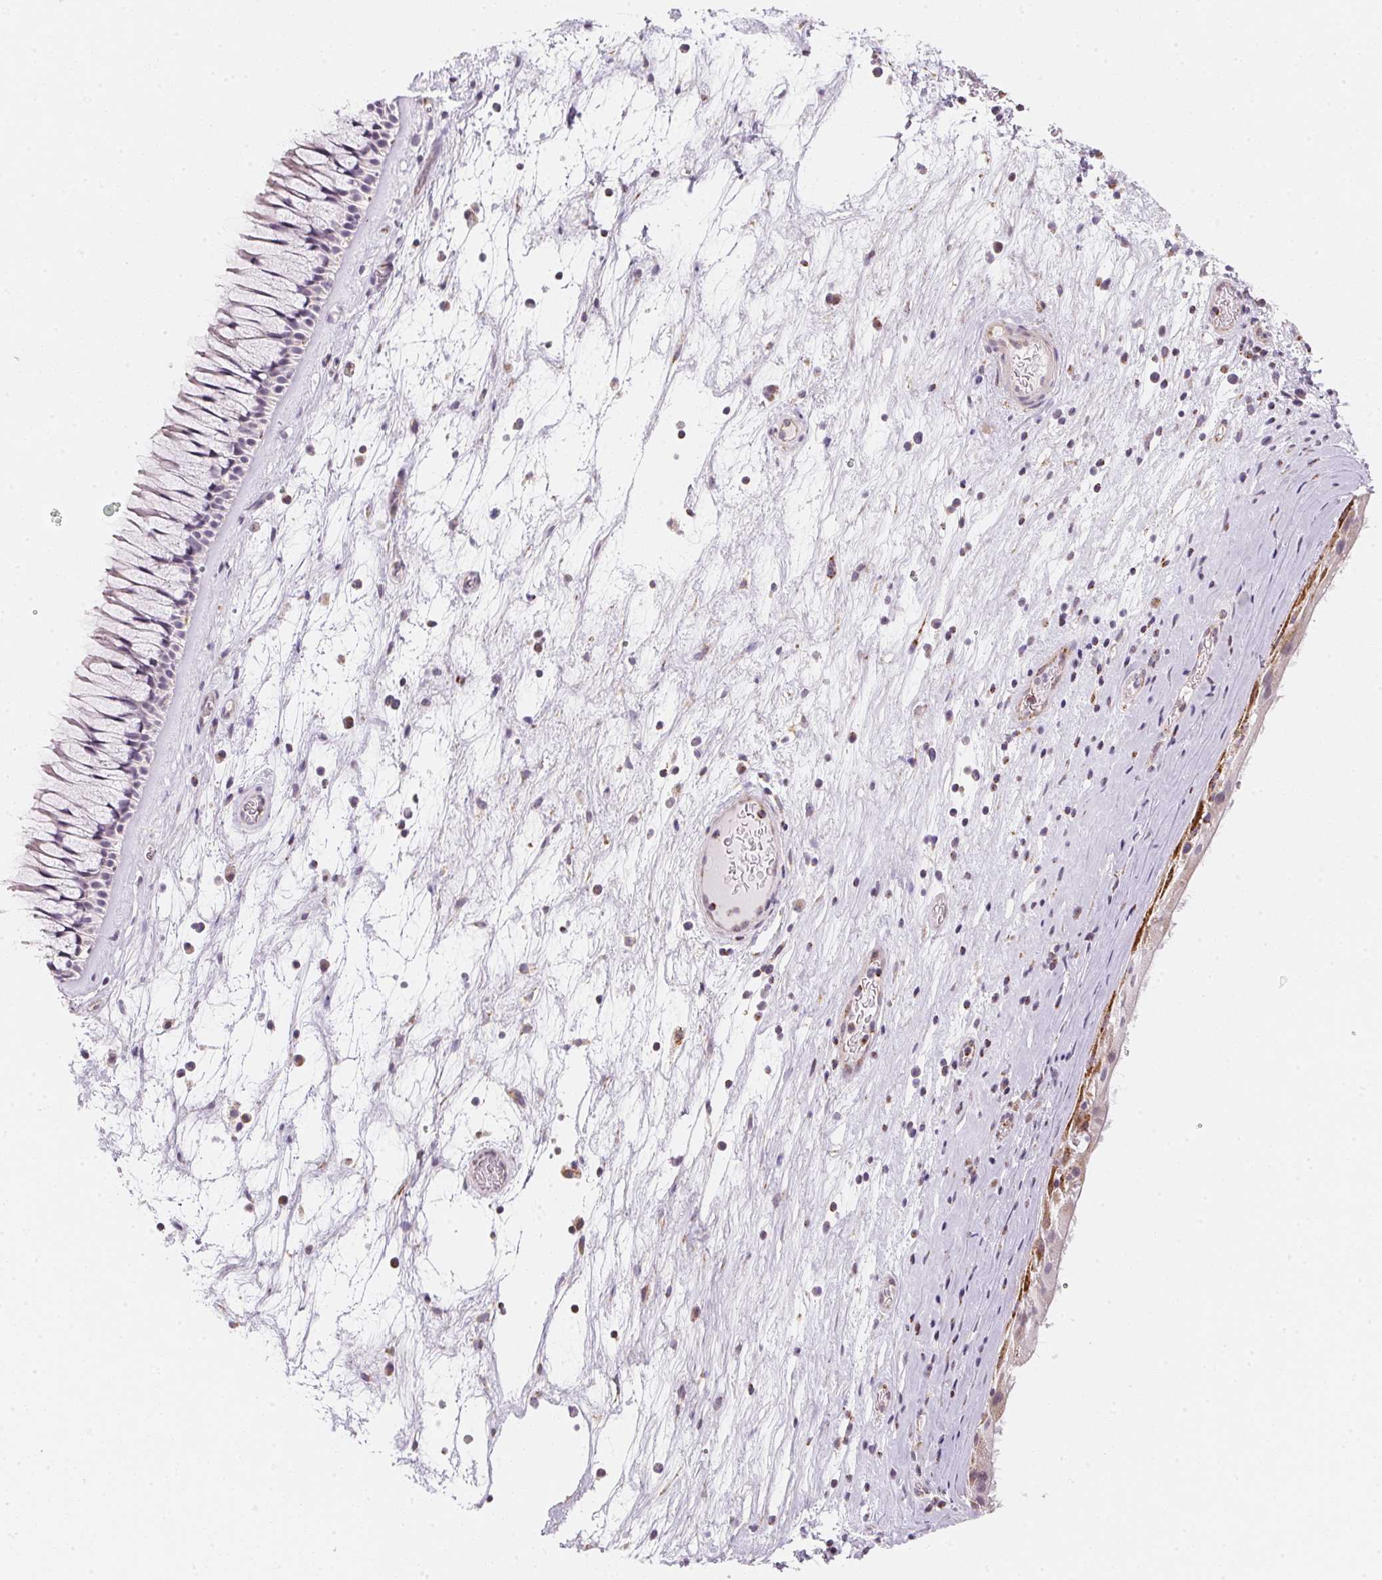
{"staining": {"intensity": "negative", "quantity": "none", "location": "none"}, "tissue": "nasopharynx", "cell_type": "Respiratory epithelial cells", "image_type": "normal", "snomed": [{"axis": "morphology", "description": "Normal tissue, NOS"}, {"axis": "topography", "description": "Nasopharynx"}], "caption": "A photomicrograph of nasopharynx stained for a protein demonstrates no brown staining in respiratory epithelial cells. The staining is performed using DAB brown chromogen with nuclei counter-stained in using hematoxylin.", "gene": "GIPC2", "patient": {"sex": "male", "age": 74}}